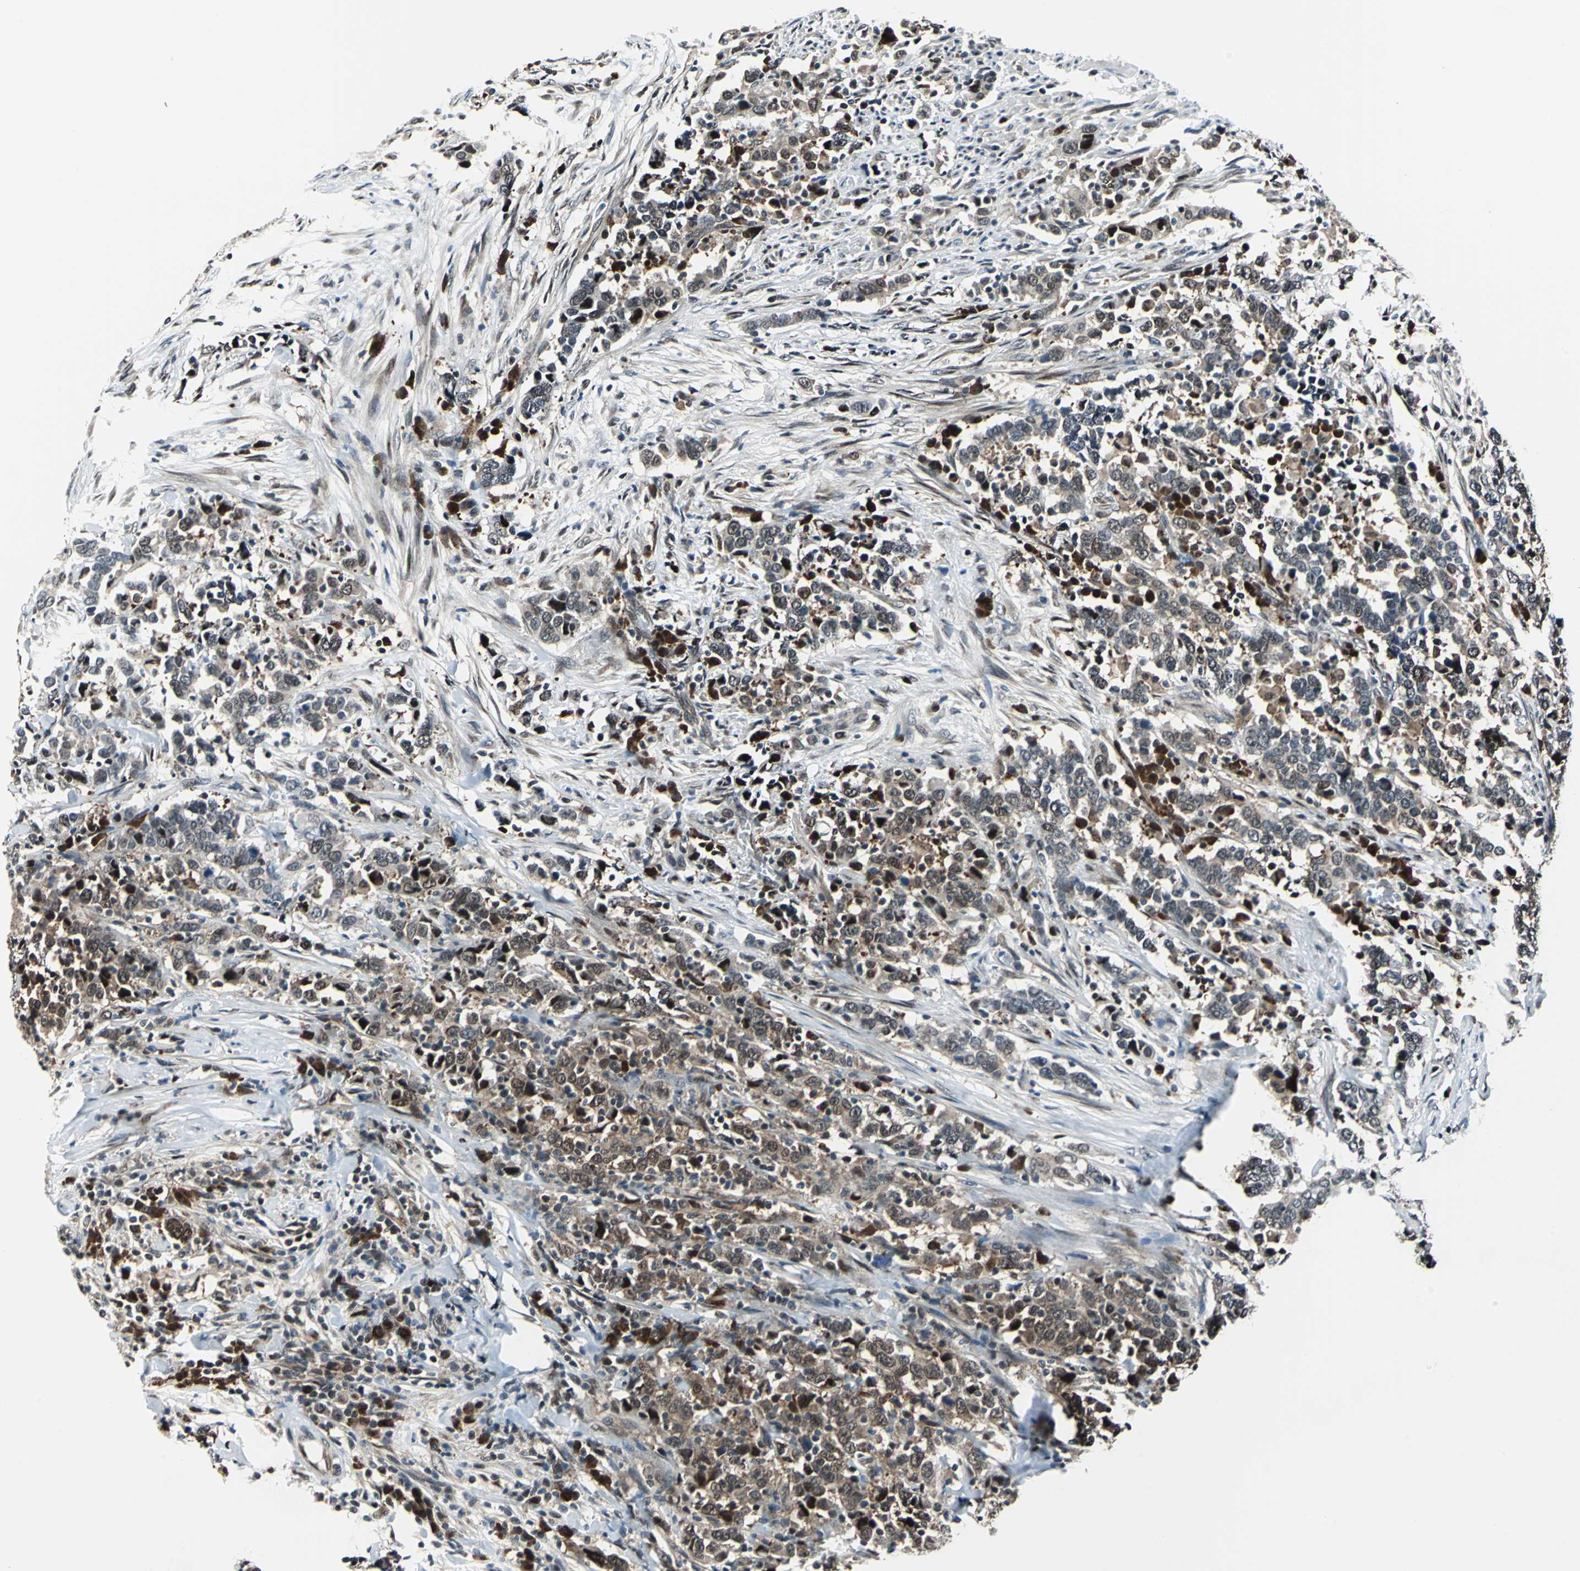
{"staining": {"intensity": "moderate", "quantity": ">75%", "location": "cytoplasmic/membranous,nuclear"}, "tissue": "urothelial cancer", "cell_type": "Tumor cells", "image_type": "cancer", "snomed": [{"axis": "morphology", "description": "Urothelial carcinoma, High grade"}, {"axis": "topography", "description": "Urinary bladder"}], "caption": "Immunohistochemistry (IHC) micrograph of human high-grade urothelial carcinoma stained for a protein (brown), which shows medium levels of moderate cytoplasmic/membranous and nuclear expression in approximately >75% of tumor cells.", "gene": "POLR3K", "patient": {"sex": "male", "age": 61}}